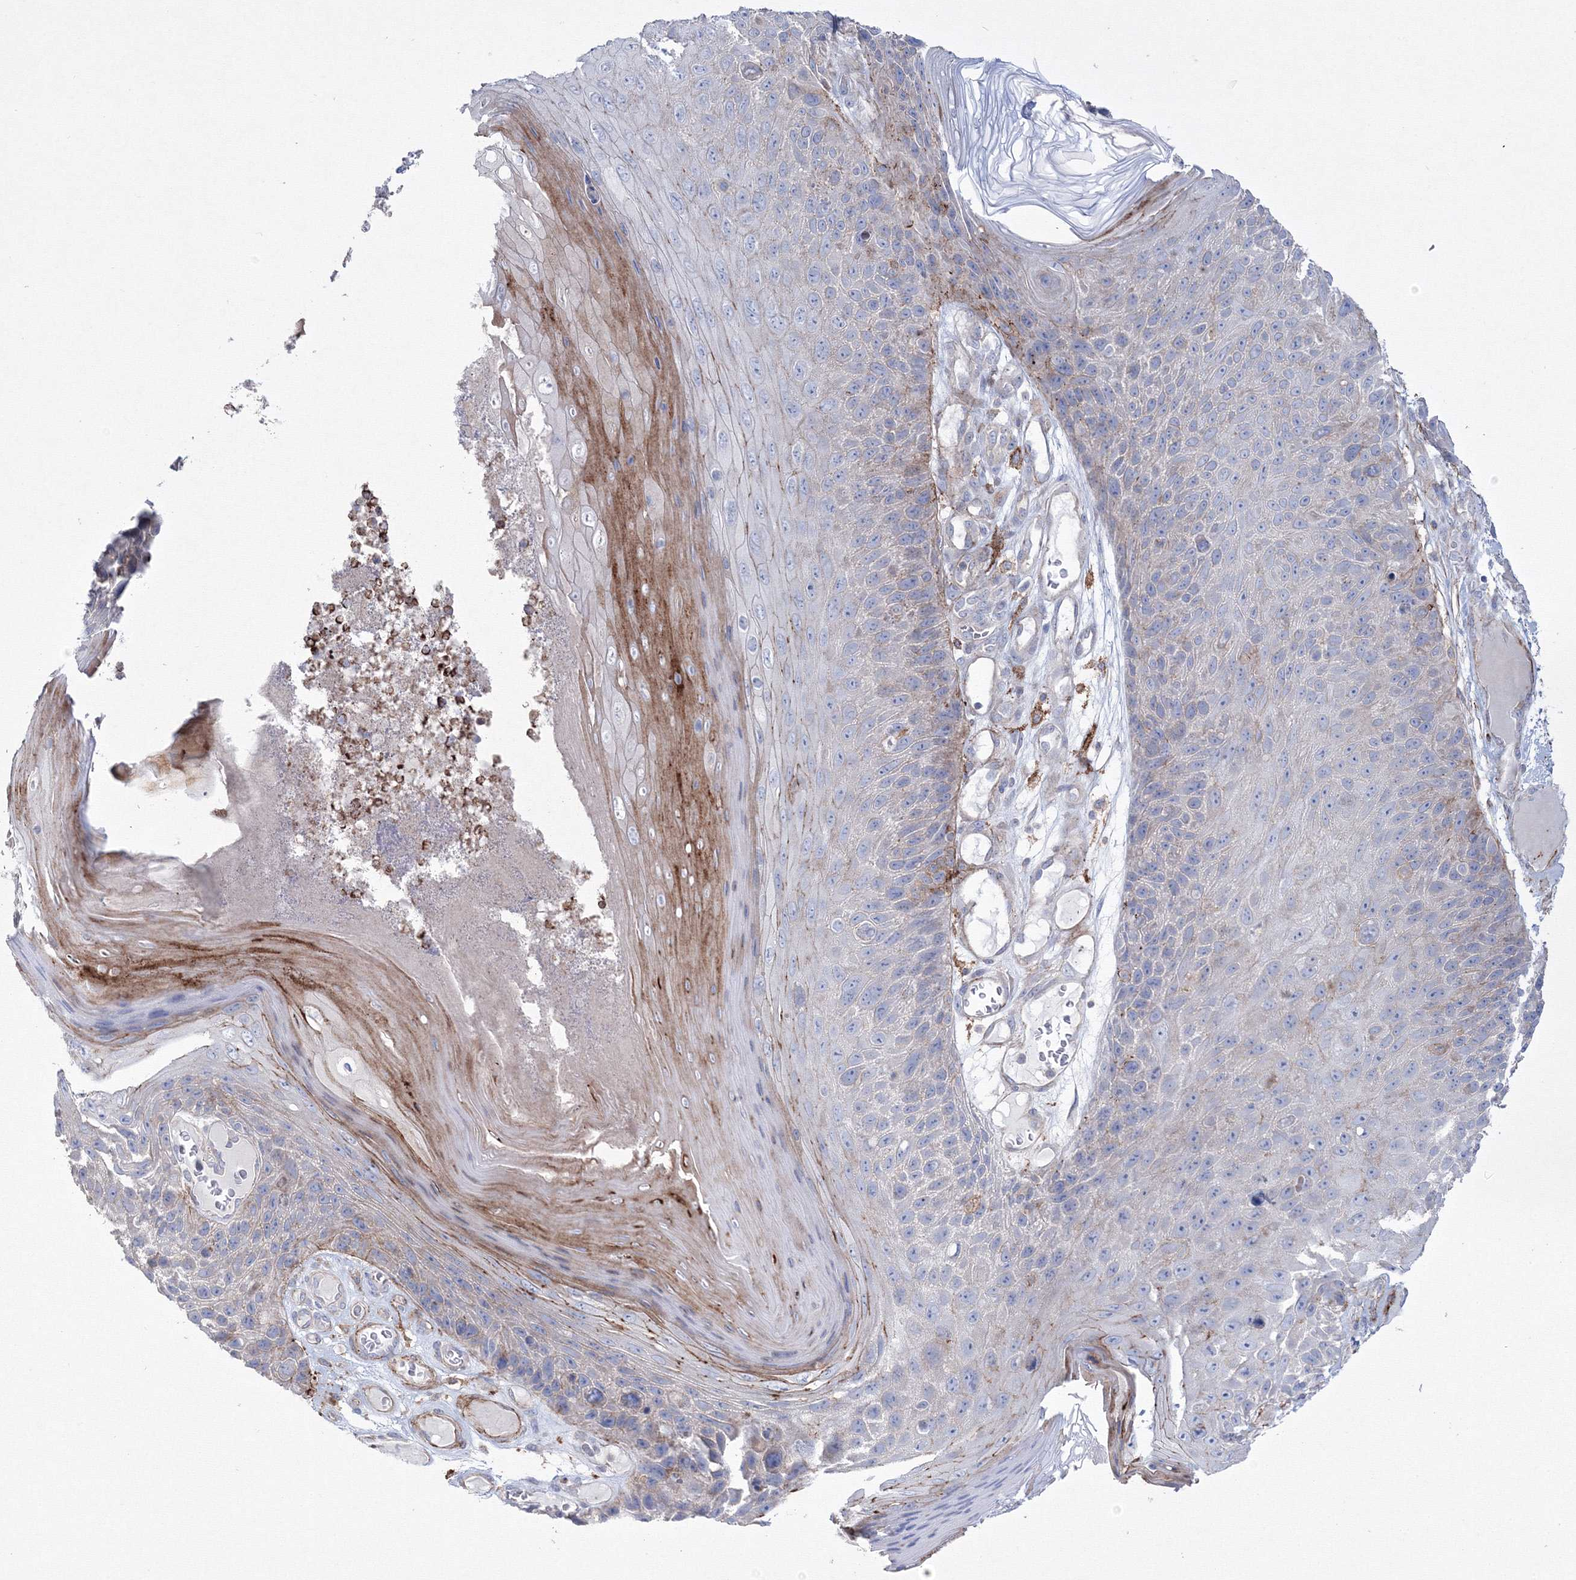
{"staining": {"intensity": "moderate", "quantity": "<25%", "location": "cytoplasmic/membranous"}, "tissue": "skin cancer", "cell_type": "Tumor cells", "image_type": "cancer", "snomed": [{"axis": "morphology", "description": "Squamous cell carcinoma, NOS"}, {"axis": "topography", "description": "Skin"}], "caption": "A low amount of moderate cytoplasmic/membranous positivity is identified in about <25% of tumor cells in skin cancer (squamous cell carcinoma) tissue.", "gene": "GPR82", "patient": {"sex": "female", "age": 88}}